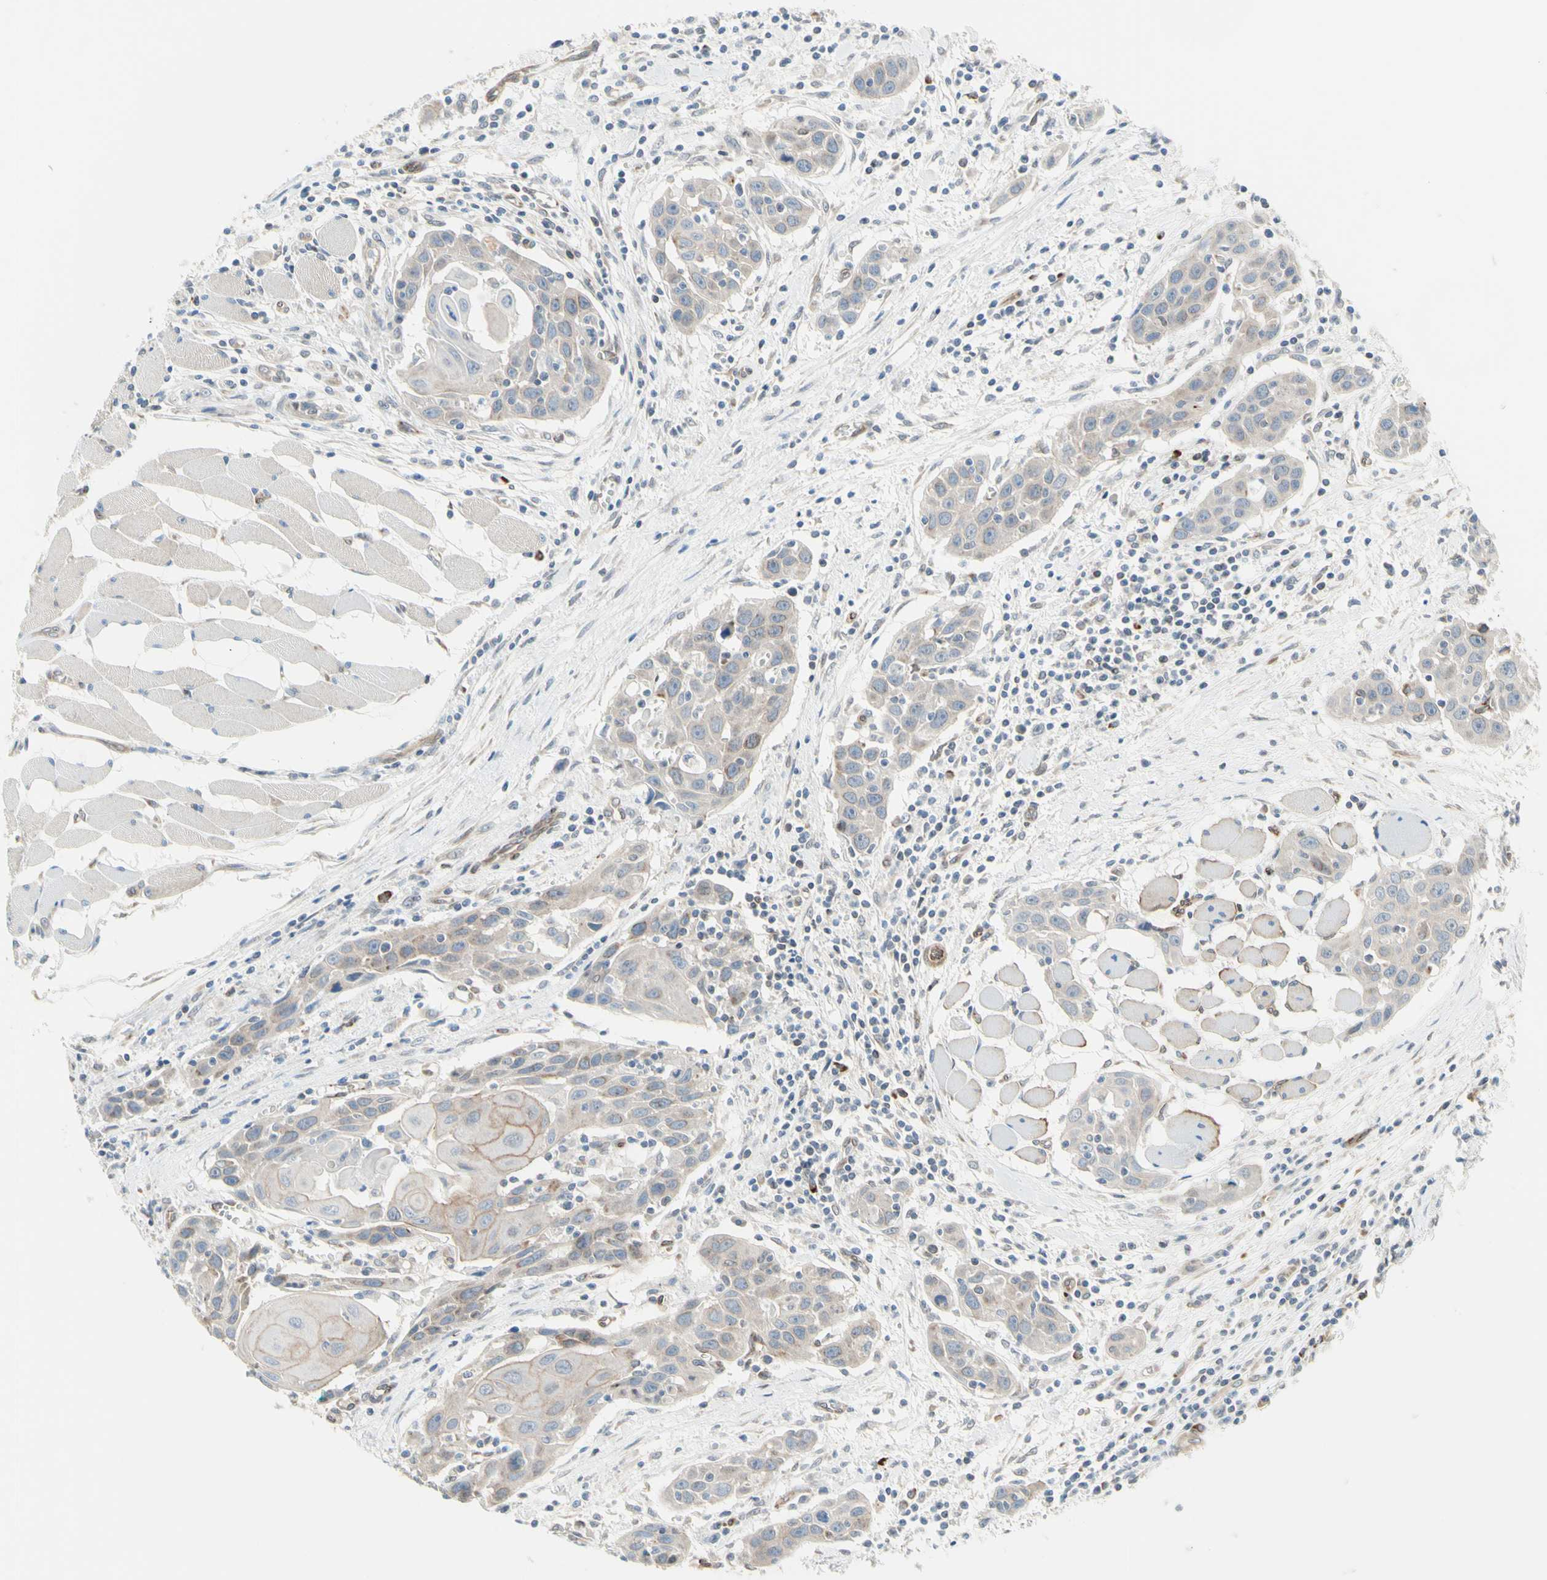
{"staining": {"intensity": "weak", "quantity": "25%-75%", "location": "cytoplasmic/membranous"}, "tissue": "head and neck cancer", "cell_type": "Tumor cells", "image_type": "cancer", "snomed": [{"axis": "morphology", "description": "Squamous cell carcinoma, NOS"}, {"axis": "topography", "description": "Oral tissue"}, {"axis": "topography", "description": "Head-Neck"}], "caption": "The histopathology image demonstrates staining of head and neck cancer (squamous cell carcinoma), revealing weak cytoplasmic/membranous protein staining (brown color) within tumor cells.", "gene": "TRAF2", "patient": {"sex": "female", "age": 50}}